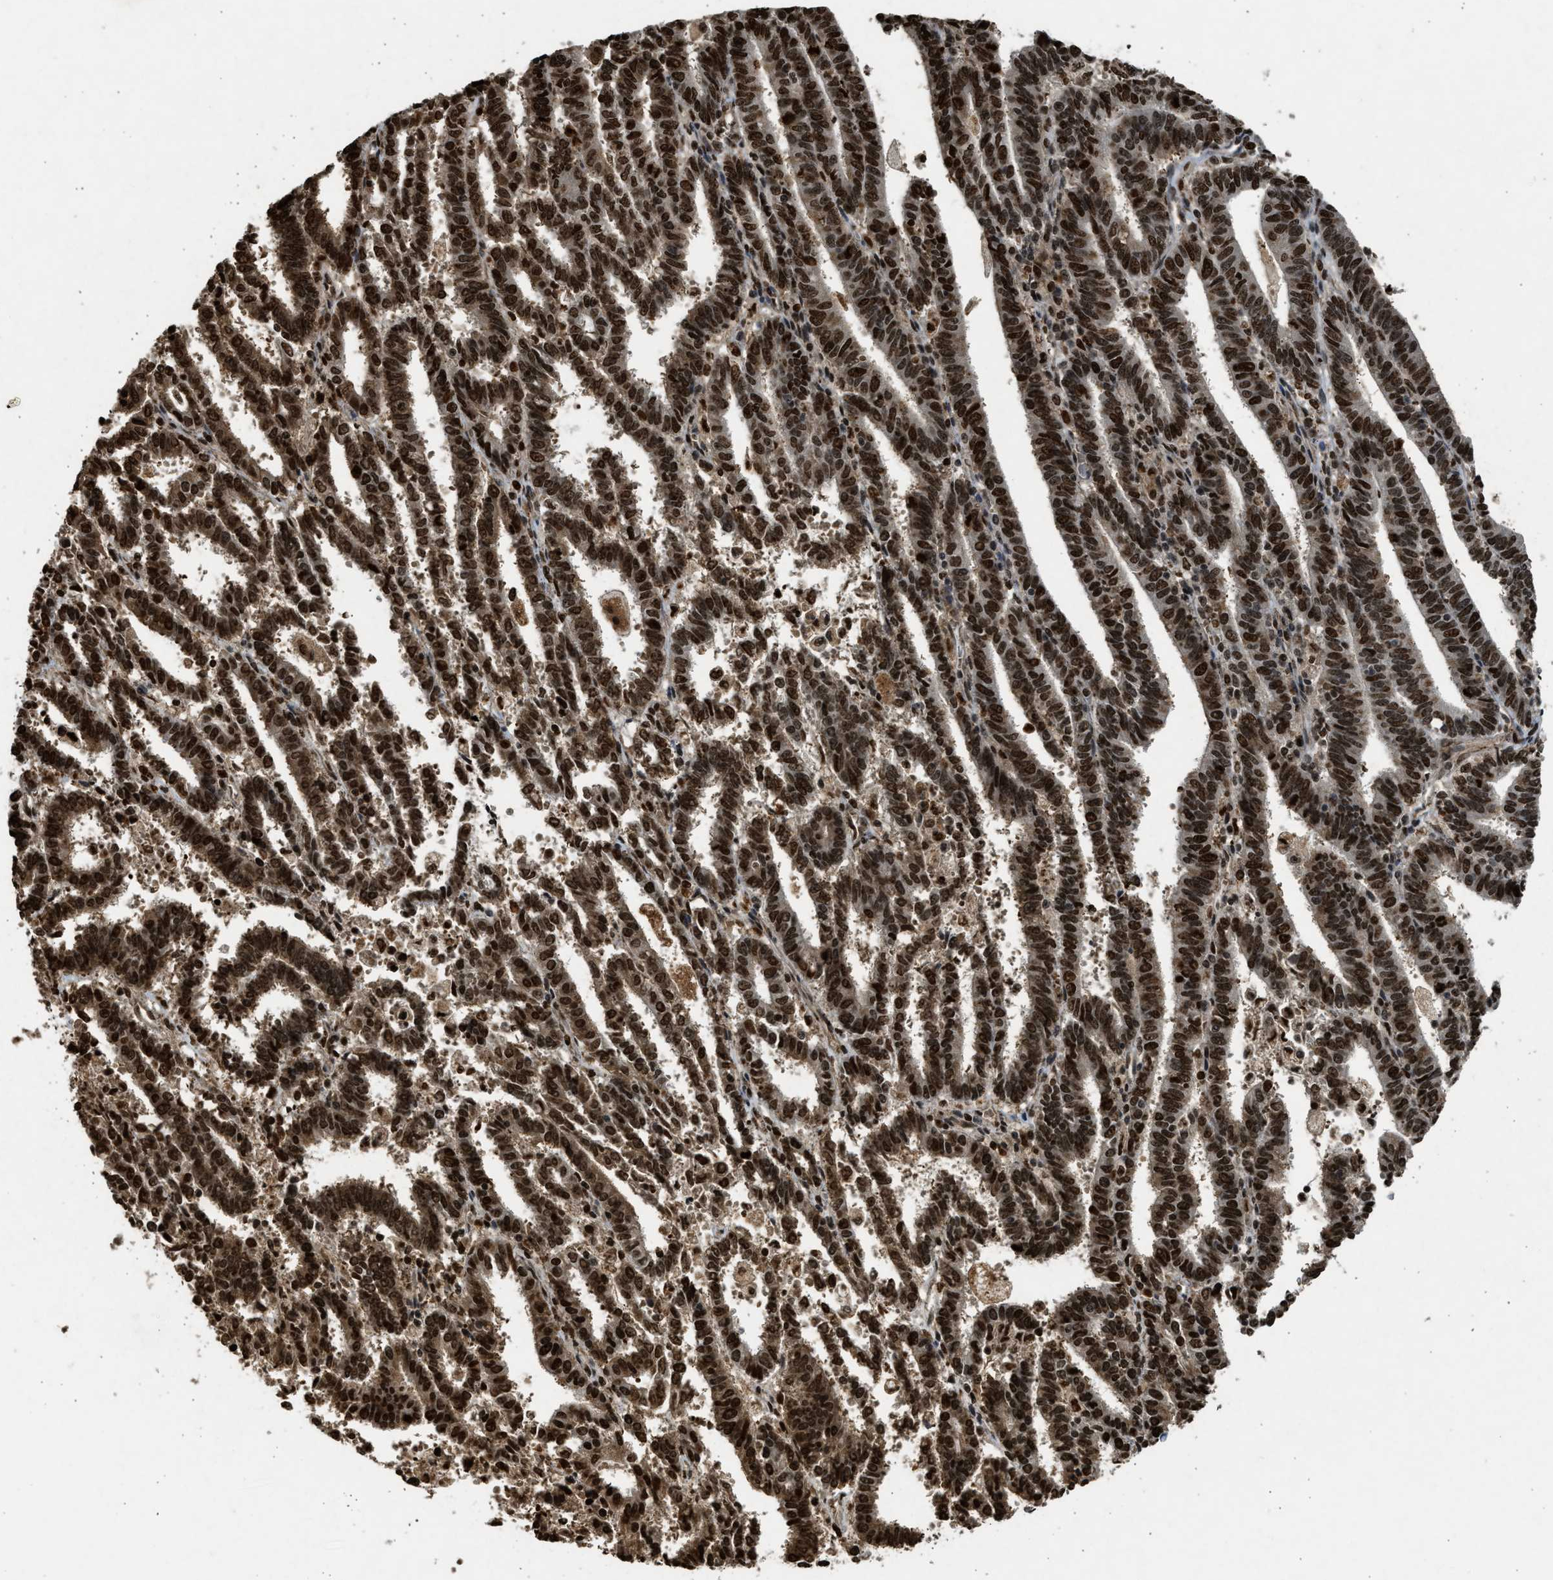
{"staining": {"intensity": "strong", "quantity": ">75%", "location": "cytoplasmic/membranous,nuclear"}, "tissue": "endometrial cancer", "cell_type": "Tumor cells", "image_type": "cancer", "snomed": [{"axis": "morphology", "description": "Adenocarcinoma, NOS"}, {"axis": "topography", "description": "Uterus"}], "caption": "IHC micrograph of human endometrial cancer stained for a protein (brown), which exhibits high levels of strong cytoplasmic/membranous and nuclear expression in about >75% of tumor cells.", "gene": "TFDP2", "patient": {"sex": "female", "age": 83}}